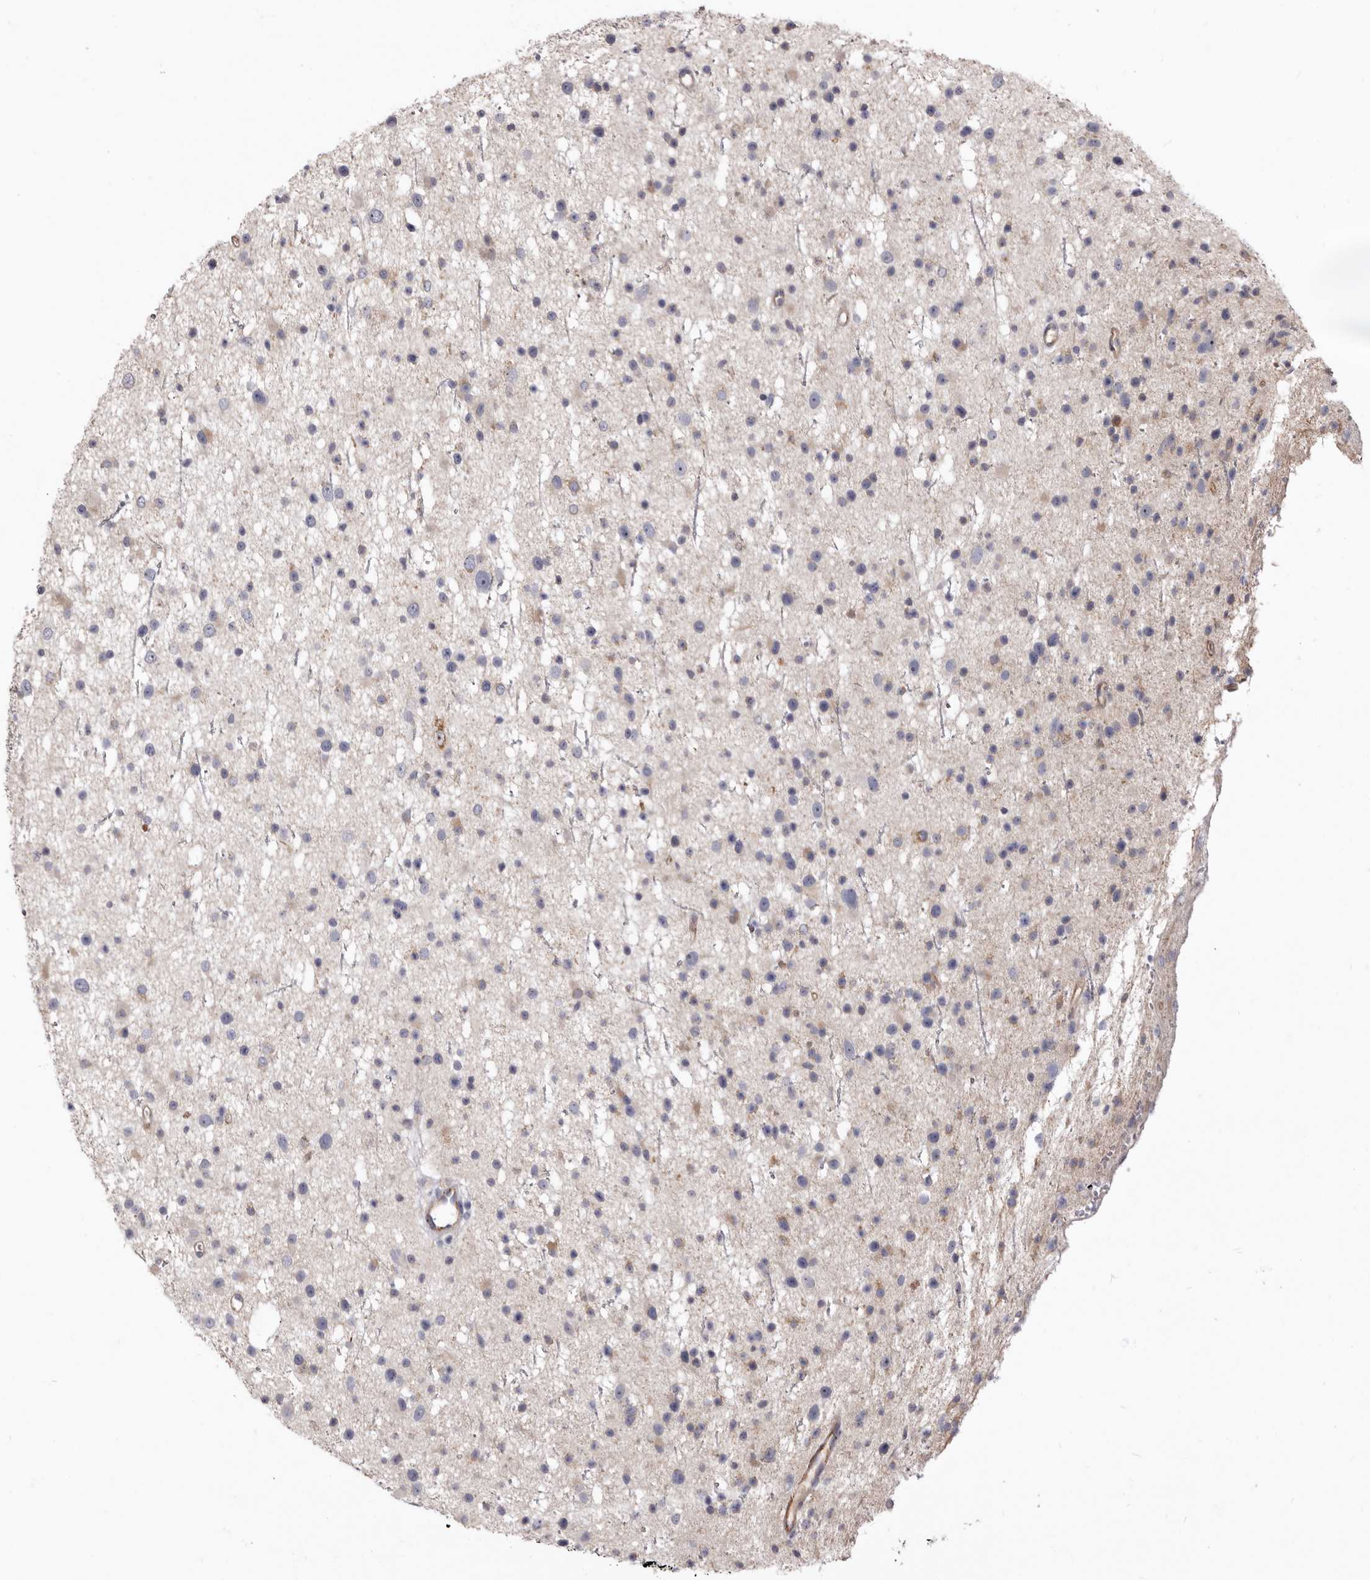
{"staining": {"intensity": "weak", "quantity": "<25%", "location": "cytoplasmic/membranous"}, "tissue": "glioma", "cell_type": "Tumor cells", "image_type": "cancer", "snomed": [{"axis": "morphology", "description": "Glioma, malignant, Low grade"}, {"axis": "topography", "description": "Cerebral cortex"}], "caption": "High magnification brightfield microscopy of glioma stained with DAB (3,3'-diaminobenzidine) (brown) and counterstained with hematoxylin (blue): tumor cells show no significant positivity. (DAB immunohistochemistry (IHC), high magnification).", "gene": "FMO2", "patient": {"sex": "female", "age": 39}}